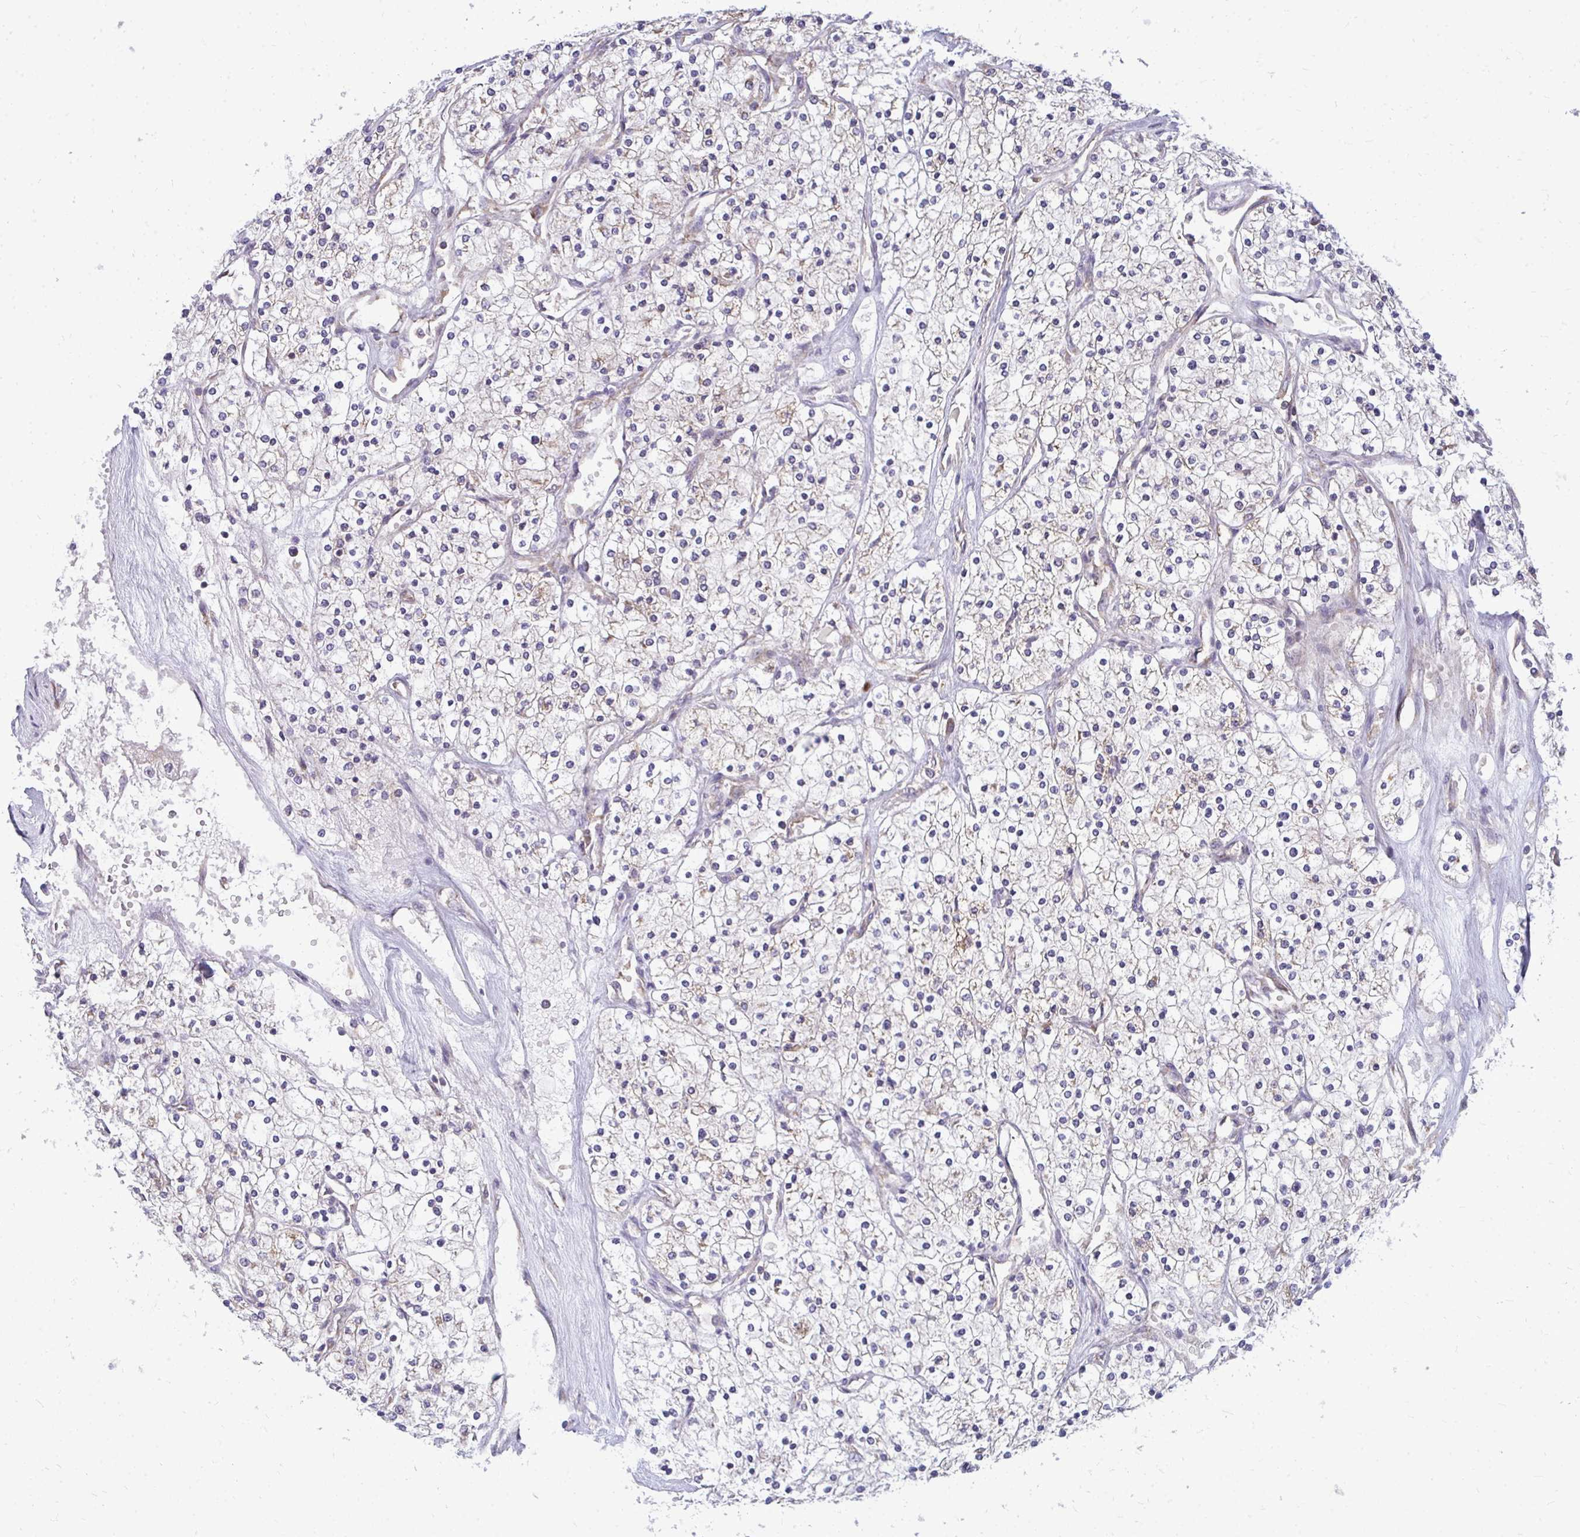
{"staining": {"intensity": "weak", "quantity": "25%-75%", "location": "cytoplasmic/membranous"}, "tissue": "renal cancer", "cell_type": "Tumor cells", "image_type": "cancer", "snomed": [{"axis": "morphology", "description": "Adenocarcinoma, NOS"}, {"axis": "topography", "description": "Kidney"}], "caption": "Renal cancer was stained to show a protein in brown. There is low levels of weak cytoplasmic/membranous staining in about 25%-75% of tumor cells. The staining was performed using DAB (3,3'-diaminobenzidine), with brown indicating positive protein expression. Nuclei are stained blue with hematoxylin.", "gene": "RPLP2", "patient": {"sex": "male", "age": 80}}